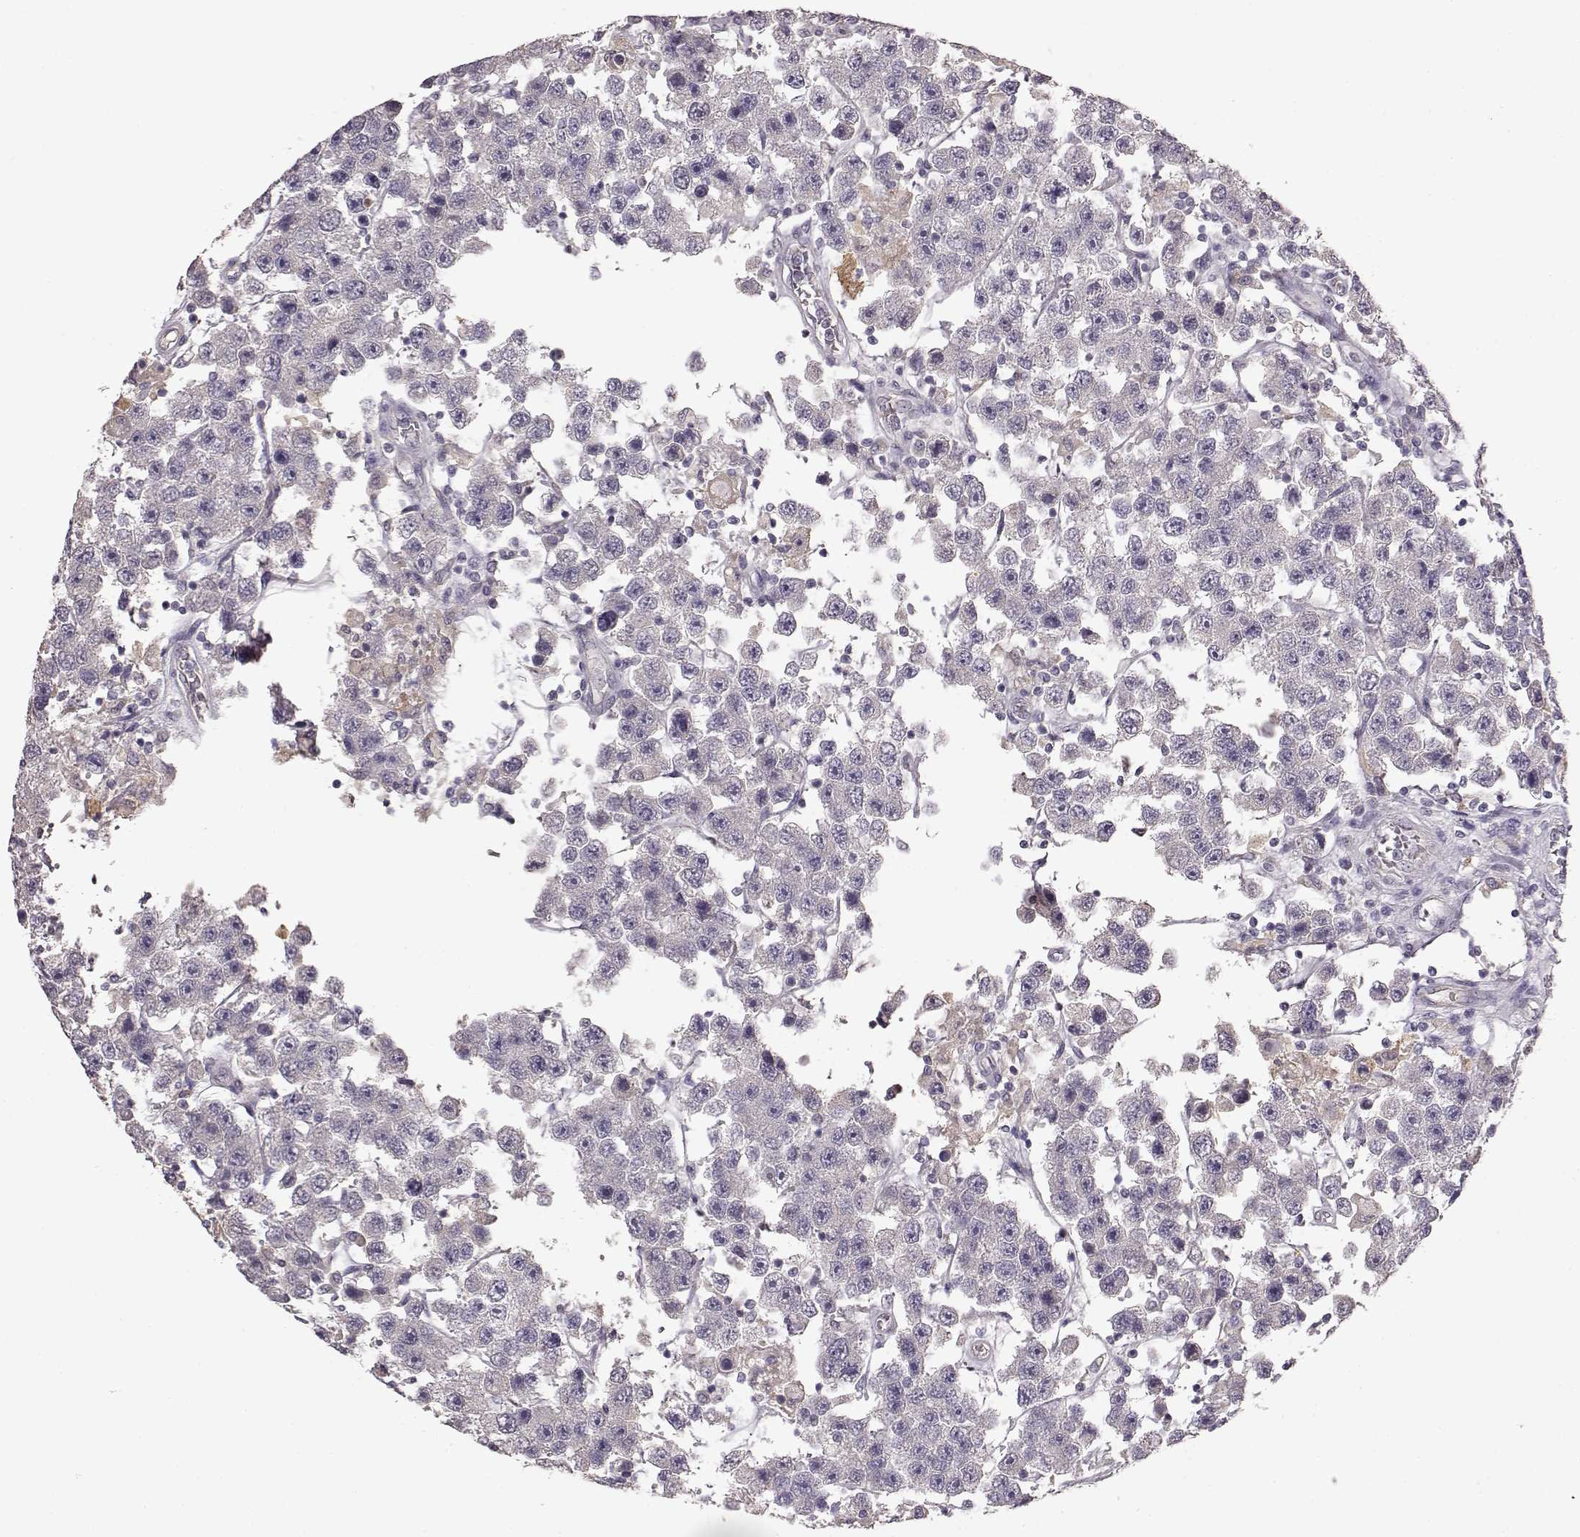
{"staining": {"intensity": "negative", "quantity": "none", "location": "none"}, "tissue": "testis cancer", "cell_type": "Tumor cells", "image_type": "cancer", "snomed": [{"axis": "morphology", "description": "Seminoma, NOS"}, {"axis": "topography", "description": "Testis"}], "caption": "High magnification brightfield microscopy of testis seminoma stained with DAB (brown) and counterstained with hematoxylin (blue): tumor cells show no significant positivity.", "gene": "GHR", "patient": {"sex": "male", "age": 45}}